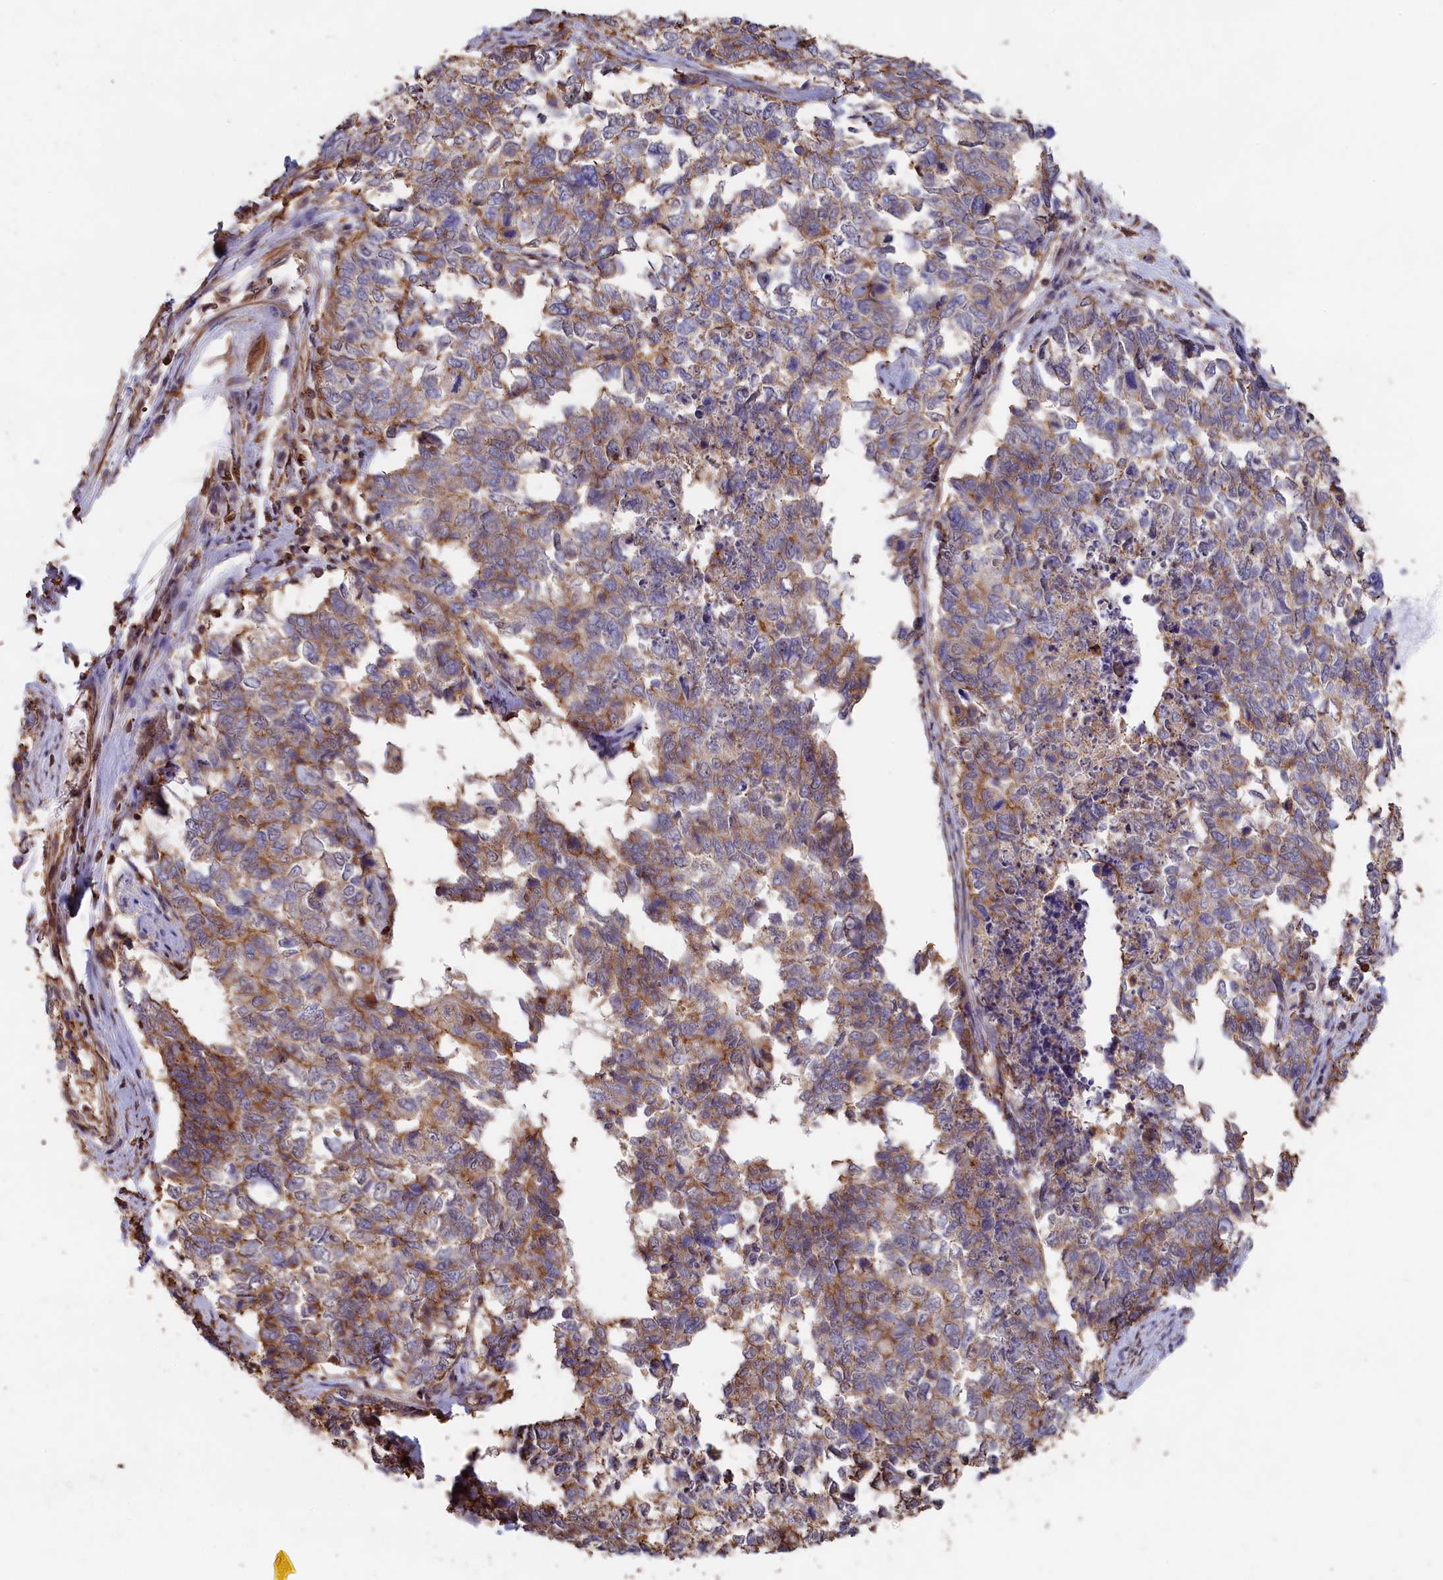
{"staining": {"intensity": "moderate", "quantity": "<25%", "location": "cytoplasmic/membranous"}, "tissue": "cervical cancer", "cell_type": "Tumor cells", "image_type": "cancer", "snomed": [{"axis": "morphology", "description": "Squamous cell carcinoma, NOS"}, {"axis": "topography", "description": "Cervix"}], "caption": "There is low levels of moderate cytoplasmic/membranous staining in tumor cells of cervical squamous cell carcinoma, as demonstrated by immunohistochemical staining (brown color).", "gene": "ANKRD27", "patient": {"sex": "female", "age": 63}}